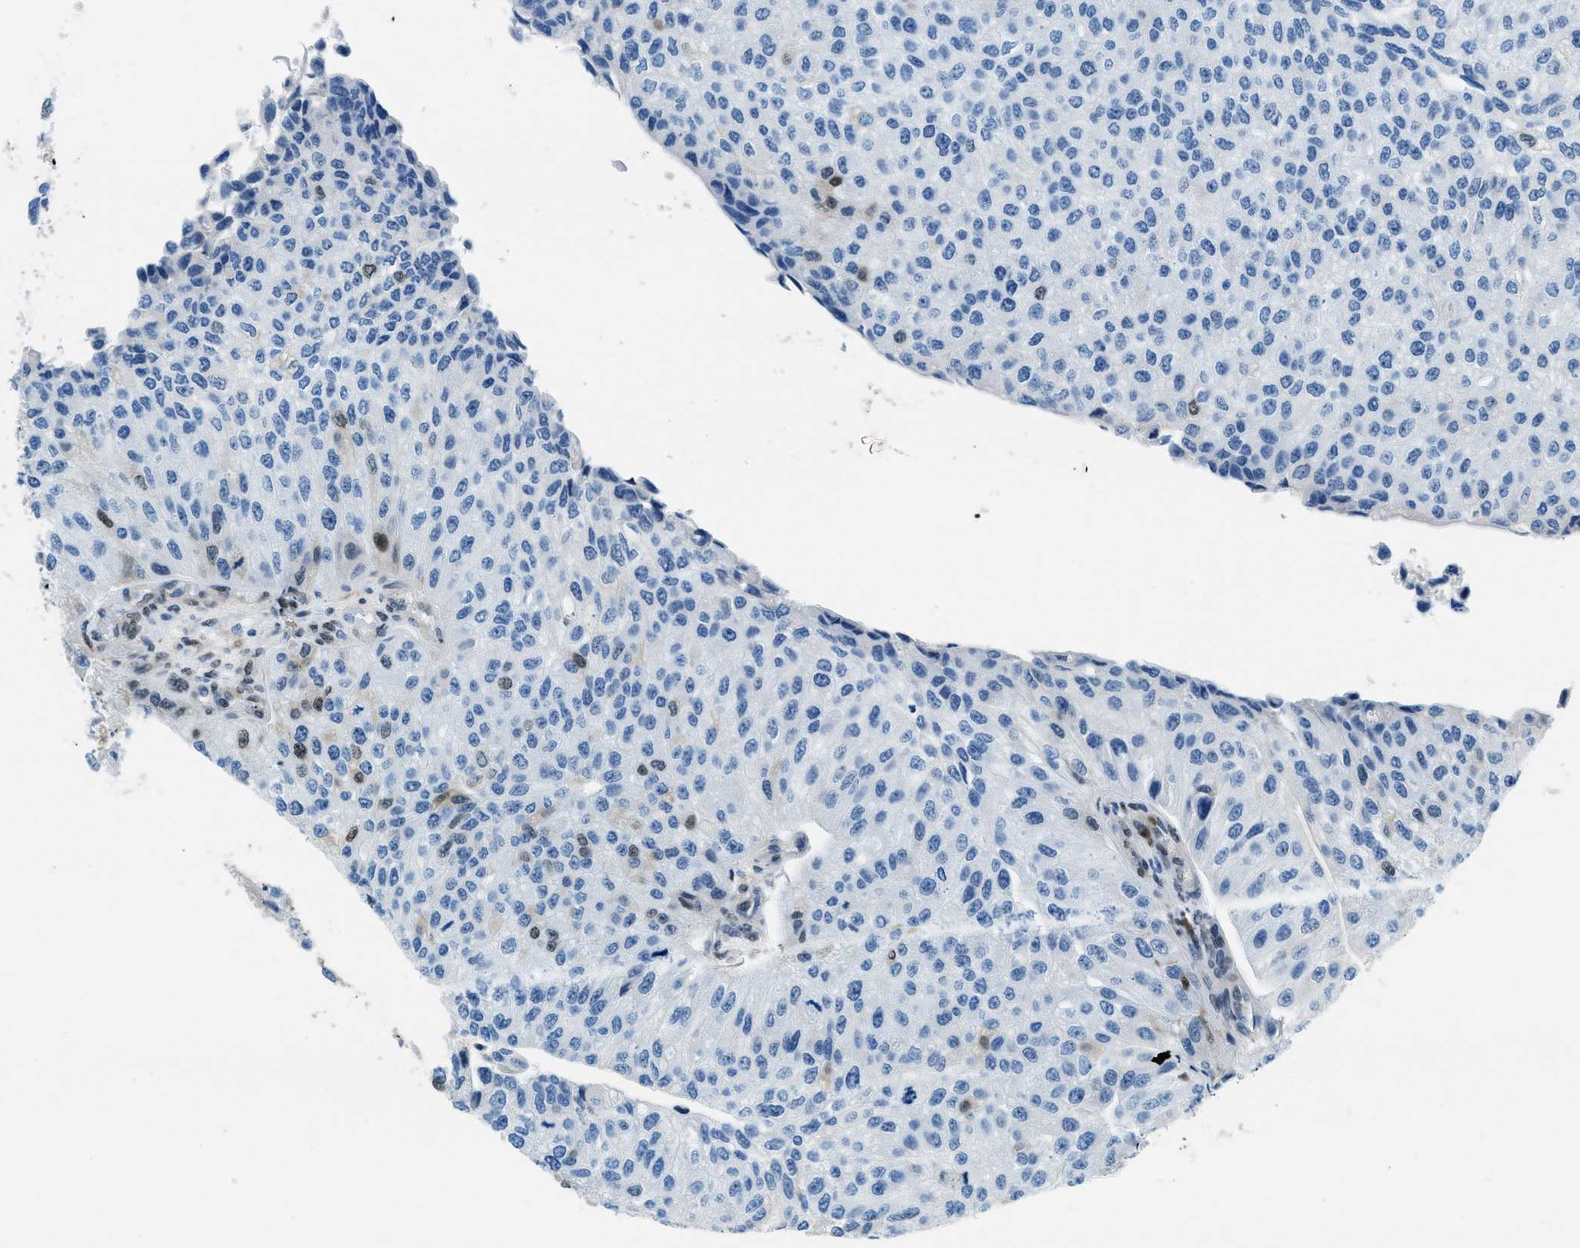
{"staining": {"intensity": "moderate", "quantity": "<25%", "location": "nuclear"}, "tissue": "urothelial cancer", "cell_type": "Tumor cells", "image_type": "cancer", "snomed": [{"axis": "morphology", "description": "Urothelial carcinoma, High grade"}, {"axis": "topography", "description": "Kidney"}, {"axis": "topography", "description": "Urinary bladder"}], "caption": "An image of human urothelial carcinoma (high-grade) stained for a protein reveals moderate nuclear brown staining in tumor cells.", "gene": "OGFR", "patient": {"sex": "male", "age": 77}}